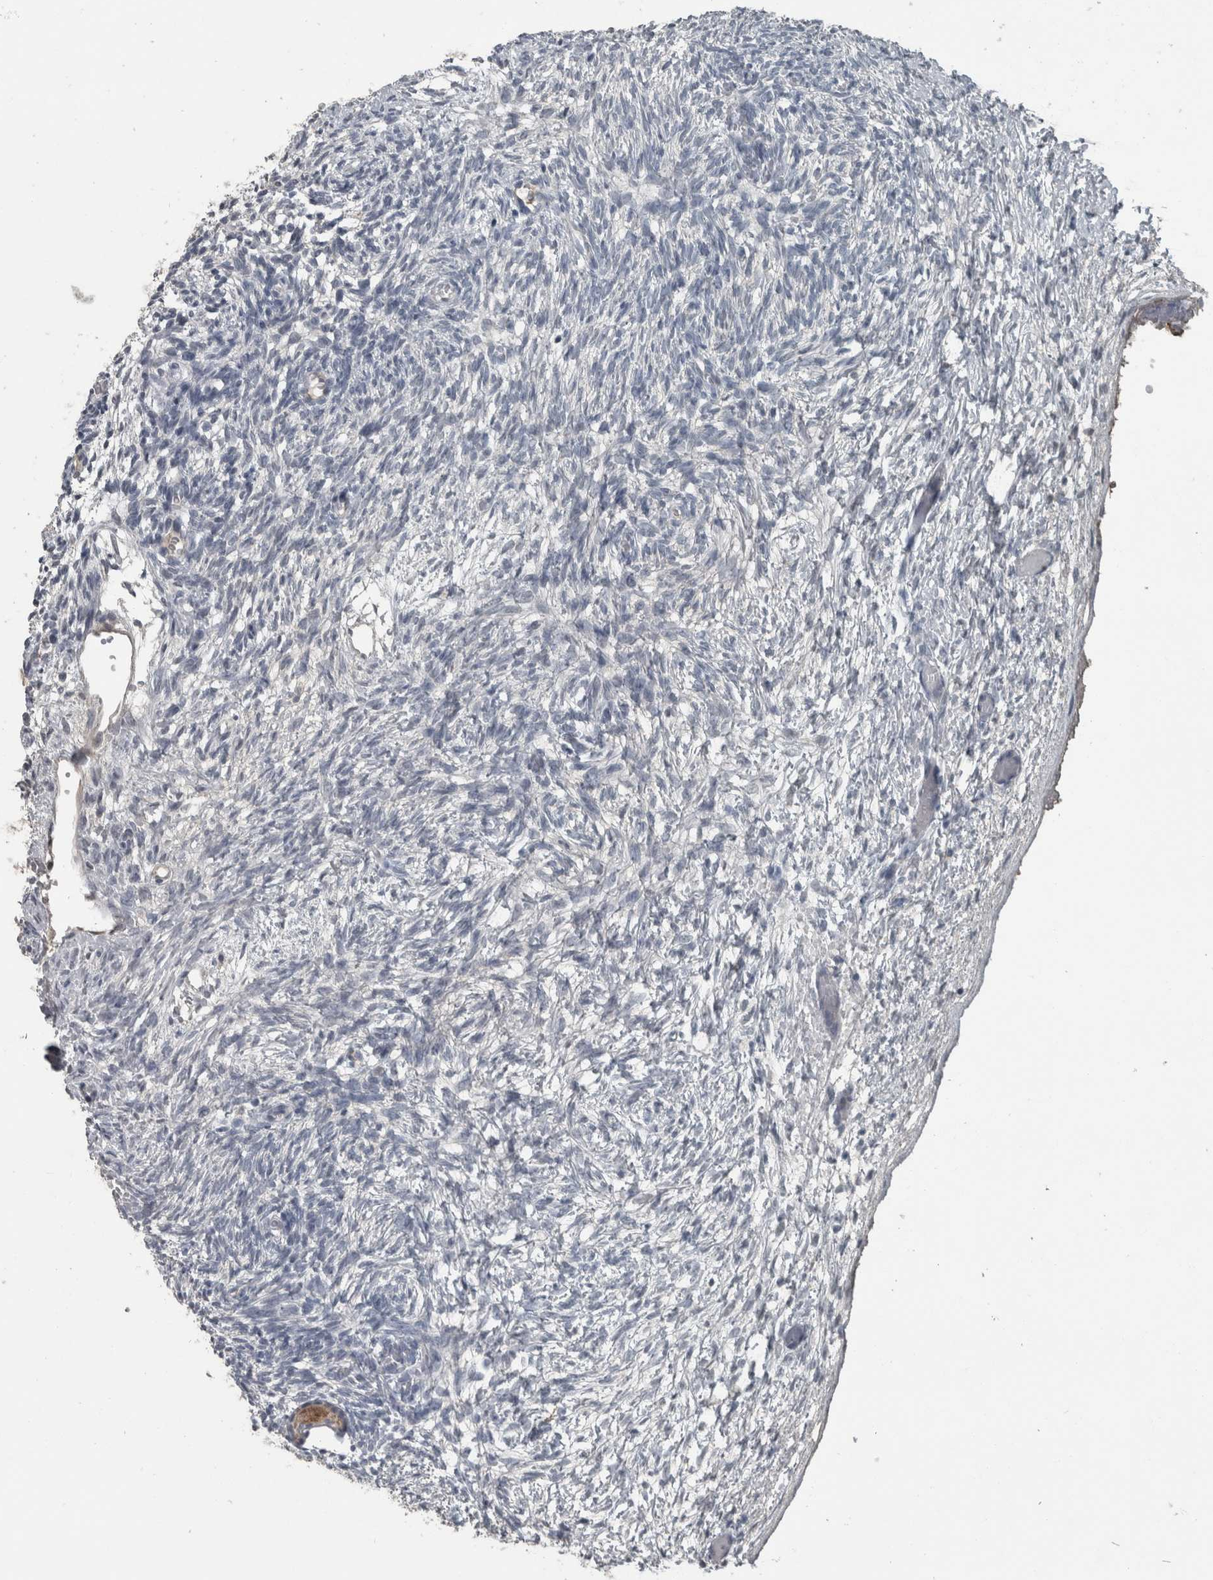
{"staining": {"intensity": "moderate", "quantity": ">75%", "location": "cytoplasmic/membranous"}, "tissue": "ovary", "cell_type": "Follicle cells", "image_type": "normal", "snomed": [{"axis": "morphology", "description": "Normal tissue, NOS"}, {"axis": "topography", "description": "Ovary"}], "caption": "A photomicrograph of human ovary stained for a protein demonstrates moderate cytoplasmic/membranous brown staining in follicle cells. The protein is stained brown, and the nuclei are stained in blue (DAB (3,3'-diaminobenzidine) IHC with brightfield microscopy, high magnification).", "gene": "KRT20", "patient": {"sex": "female", "age": 34}}